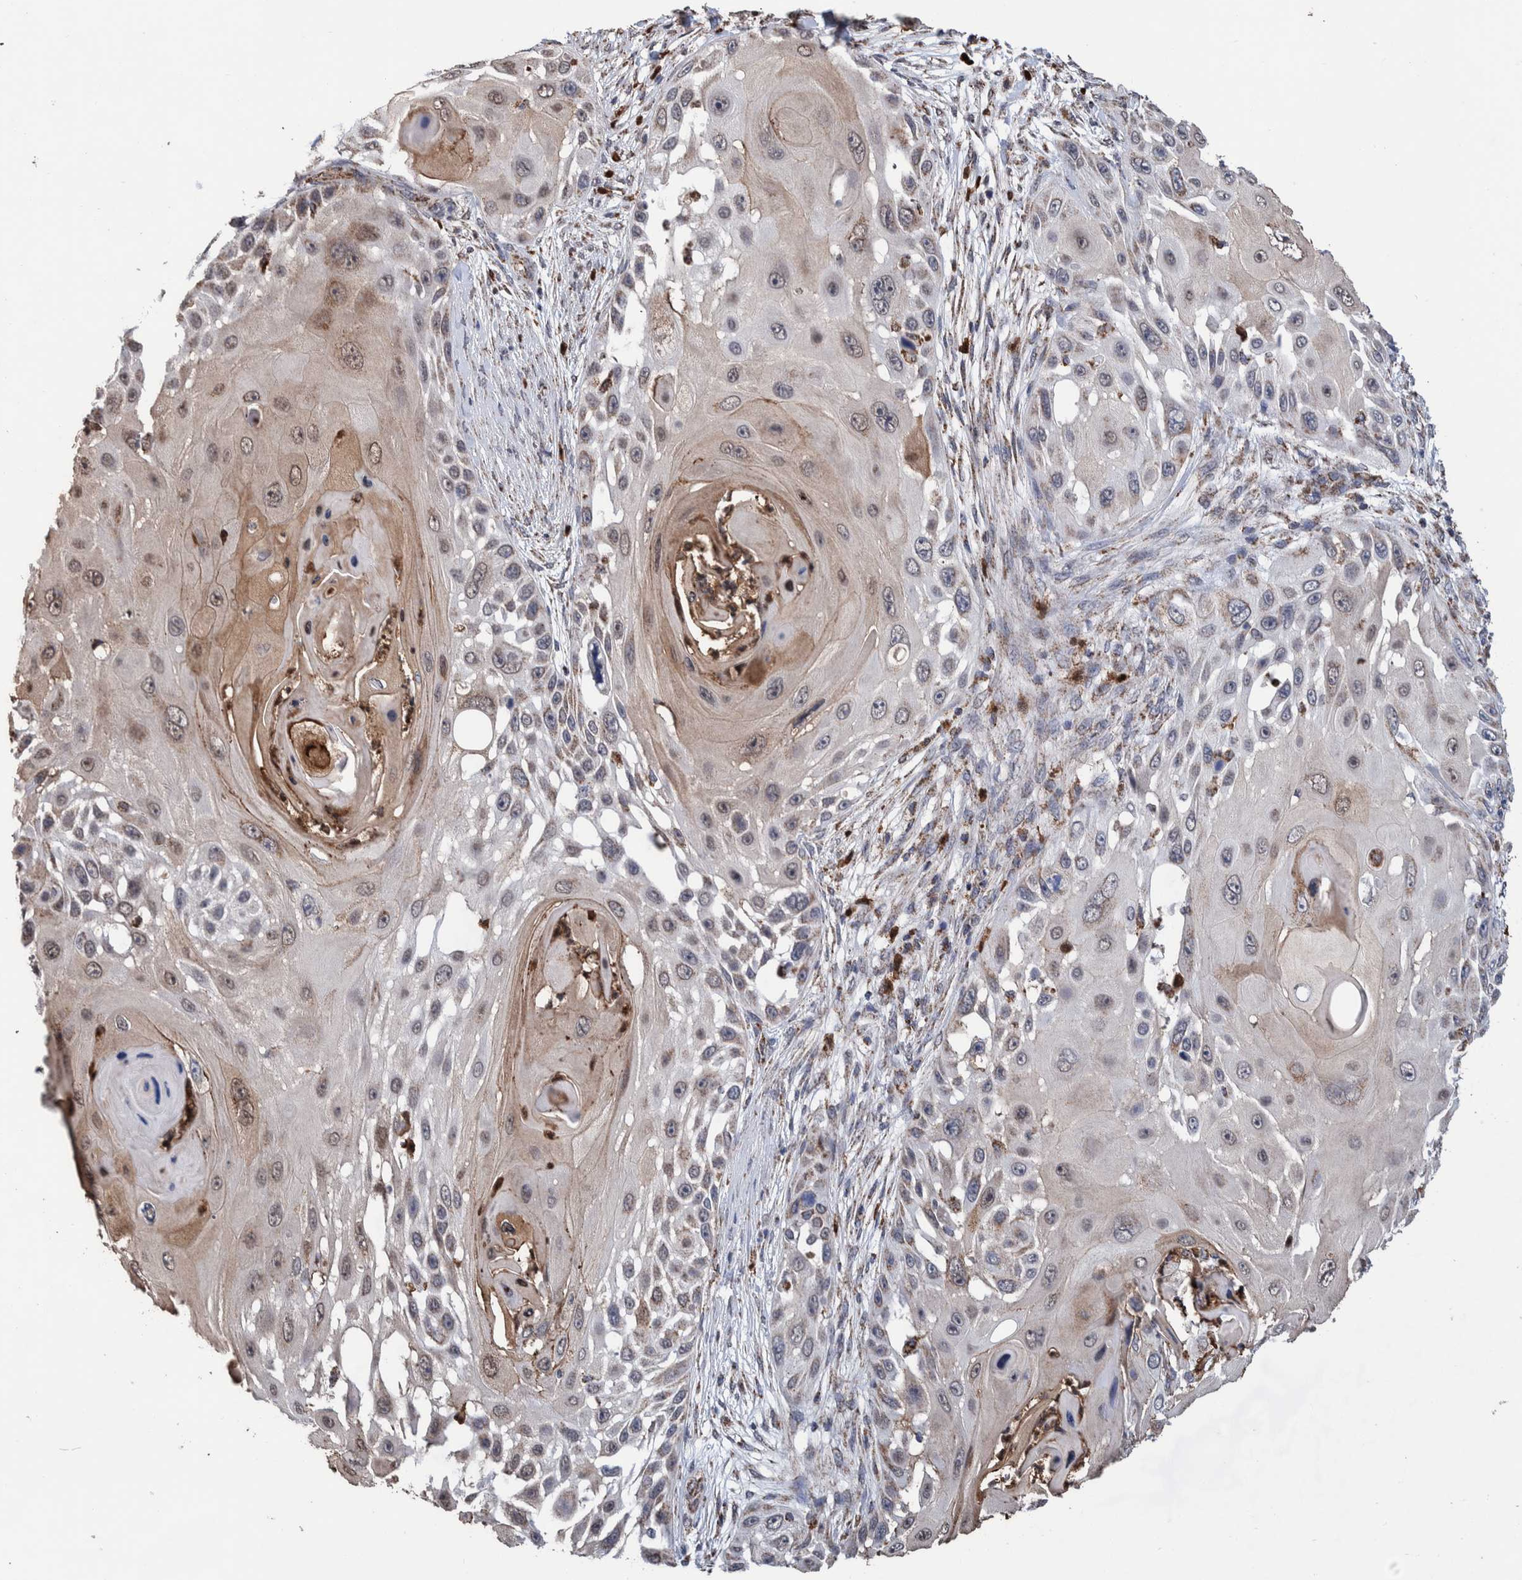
{"staining": {"intensity": "weak", "quantity": "<25%", "location": "cytoplasmic/membranous"}, "tissue": "skin cancer", "cell_type": "Tumor cells", "image_type": "cancer", "snomed": [{"axis": "morphology", "description": "Squamous cell carcinoma, NOS"}, {"axis": "topography", "description": "Skin"}], "caption": "Immunohistochemical staining of human skin cancer (squamous cell carcinoma) shows no significant positivity in tumor cells.", "gene": "DECR1", "patient": {"sex": "female", "age": 44}}